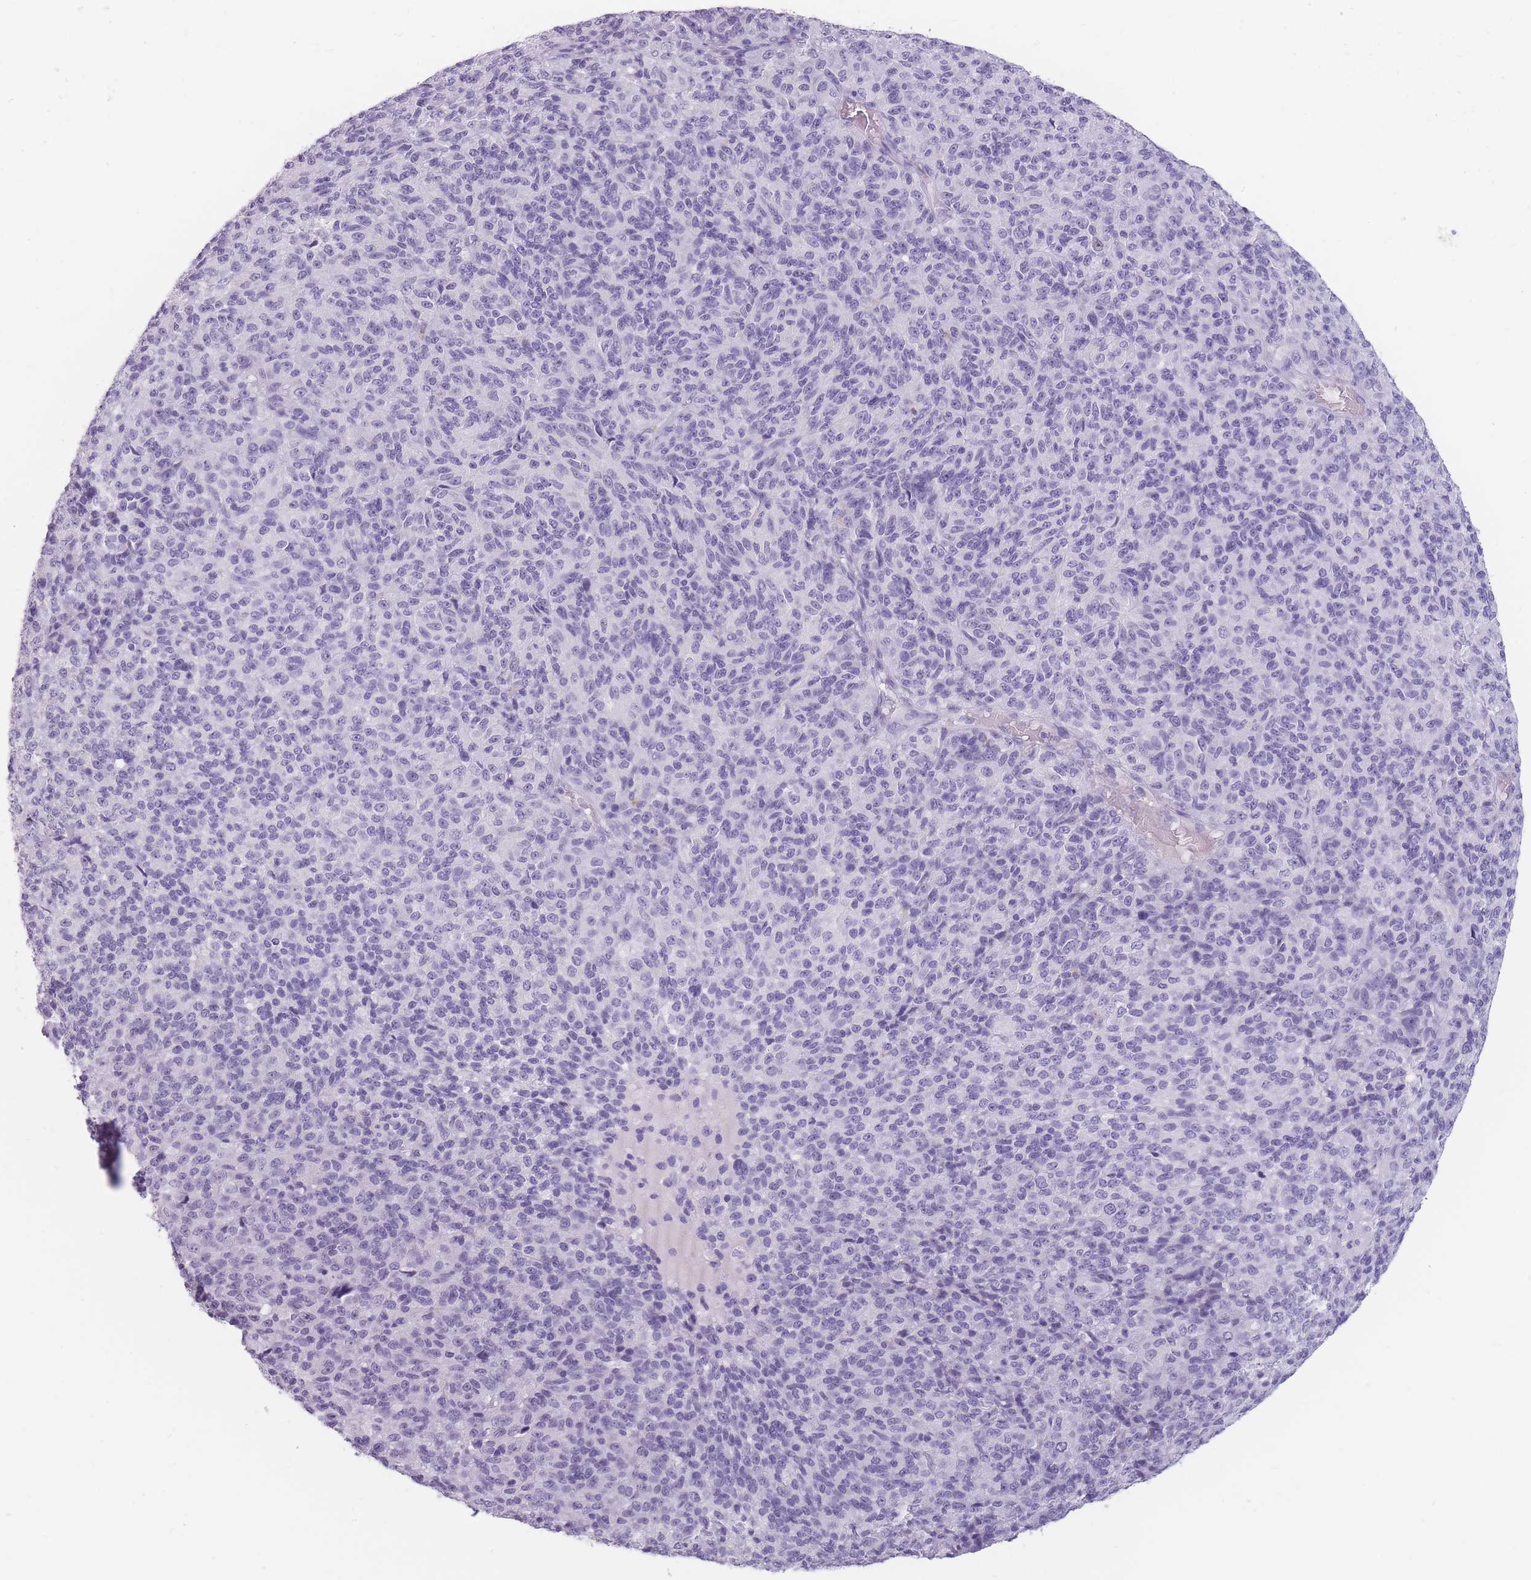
{"staining": {"intensity": "negative", "quantity": "none", "location": "none"}, "tissue": "melanoma", "cell_type": "Tumor cells", "image_type": "cancer", "snomed": [{"axis": "morphology", "description": "Malignant melanoma, Metastatic site"}, {"axis": "topography", "description": "Brain"}], "caption": "Immunohistochemical staining of human malignant melanoma (metastatic site) reveals no significant expression in tumor cells. (IHC, brightfield microscopy, high magnification).", "gene": "CCNO", "patient": {"sex": "female", "age": 56}}